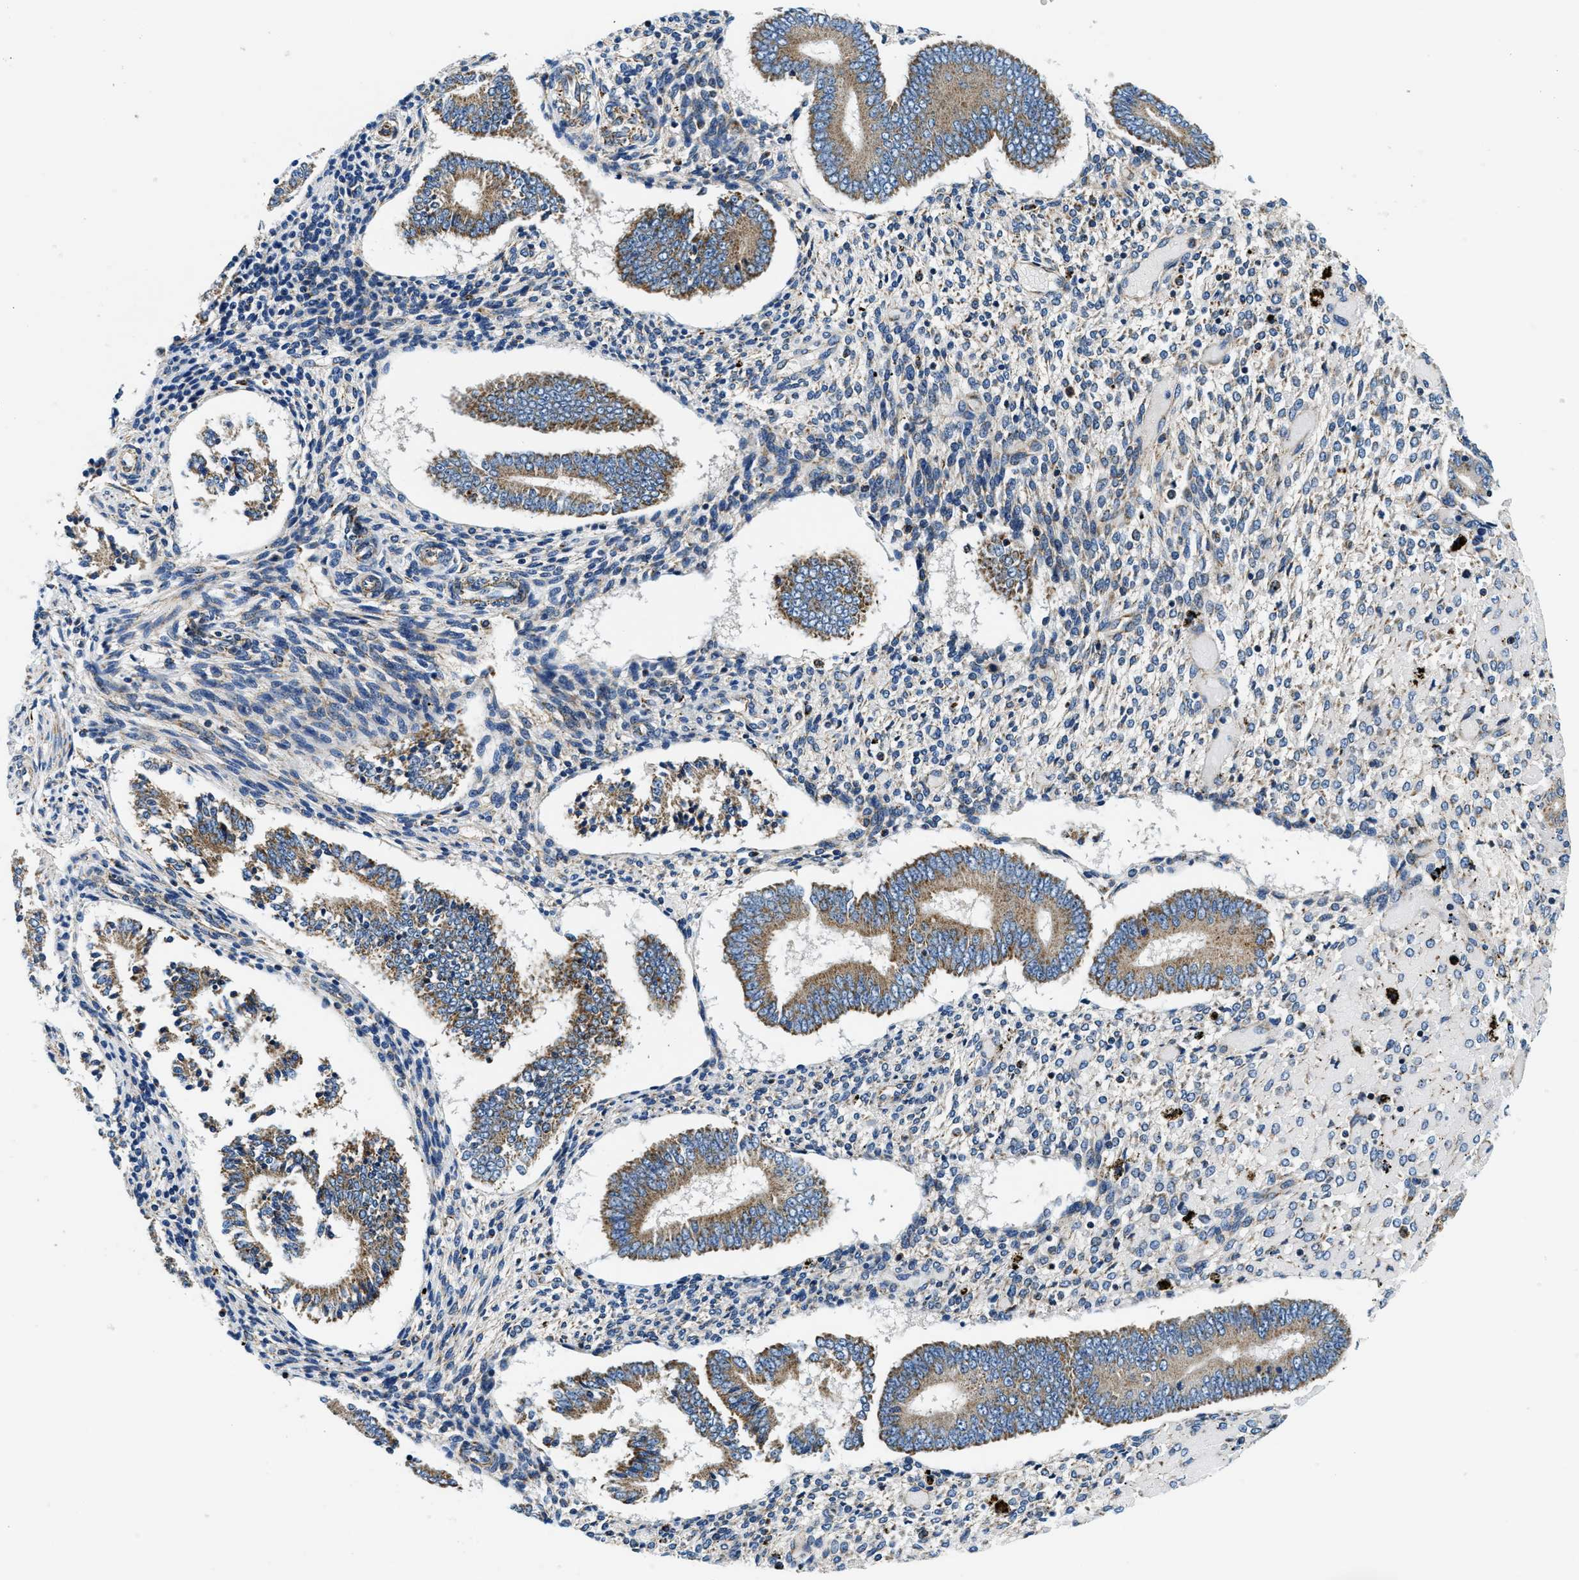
{"staining": {"intensity": "moderate", "quantity": "<25%", "location": "cytoplasmic/membranous"}, "tissue": "endometrium", "cell_type": "Cells in endometrial stroma", "image_type": "normal", "snomed": [{"axis": "morphology", "description": "Normal tissue, NOS"}, {"axis": "topography", "description": "Endometrium"}], "caption": "Immunohistochemistry (IHC) of unremarkable human endometrium shows low levels of moderate cytoplasmic/membranous positivity in approximately <25% of cells in endometrial stroma.", "gene": "SAMD4B", "patient": {"sex": "female", "age": 42}}